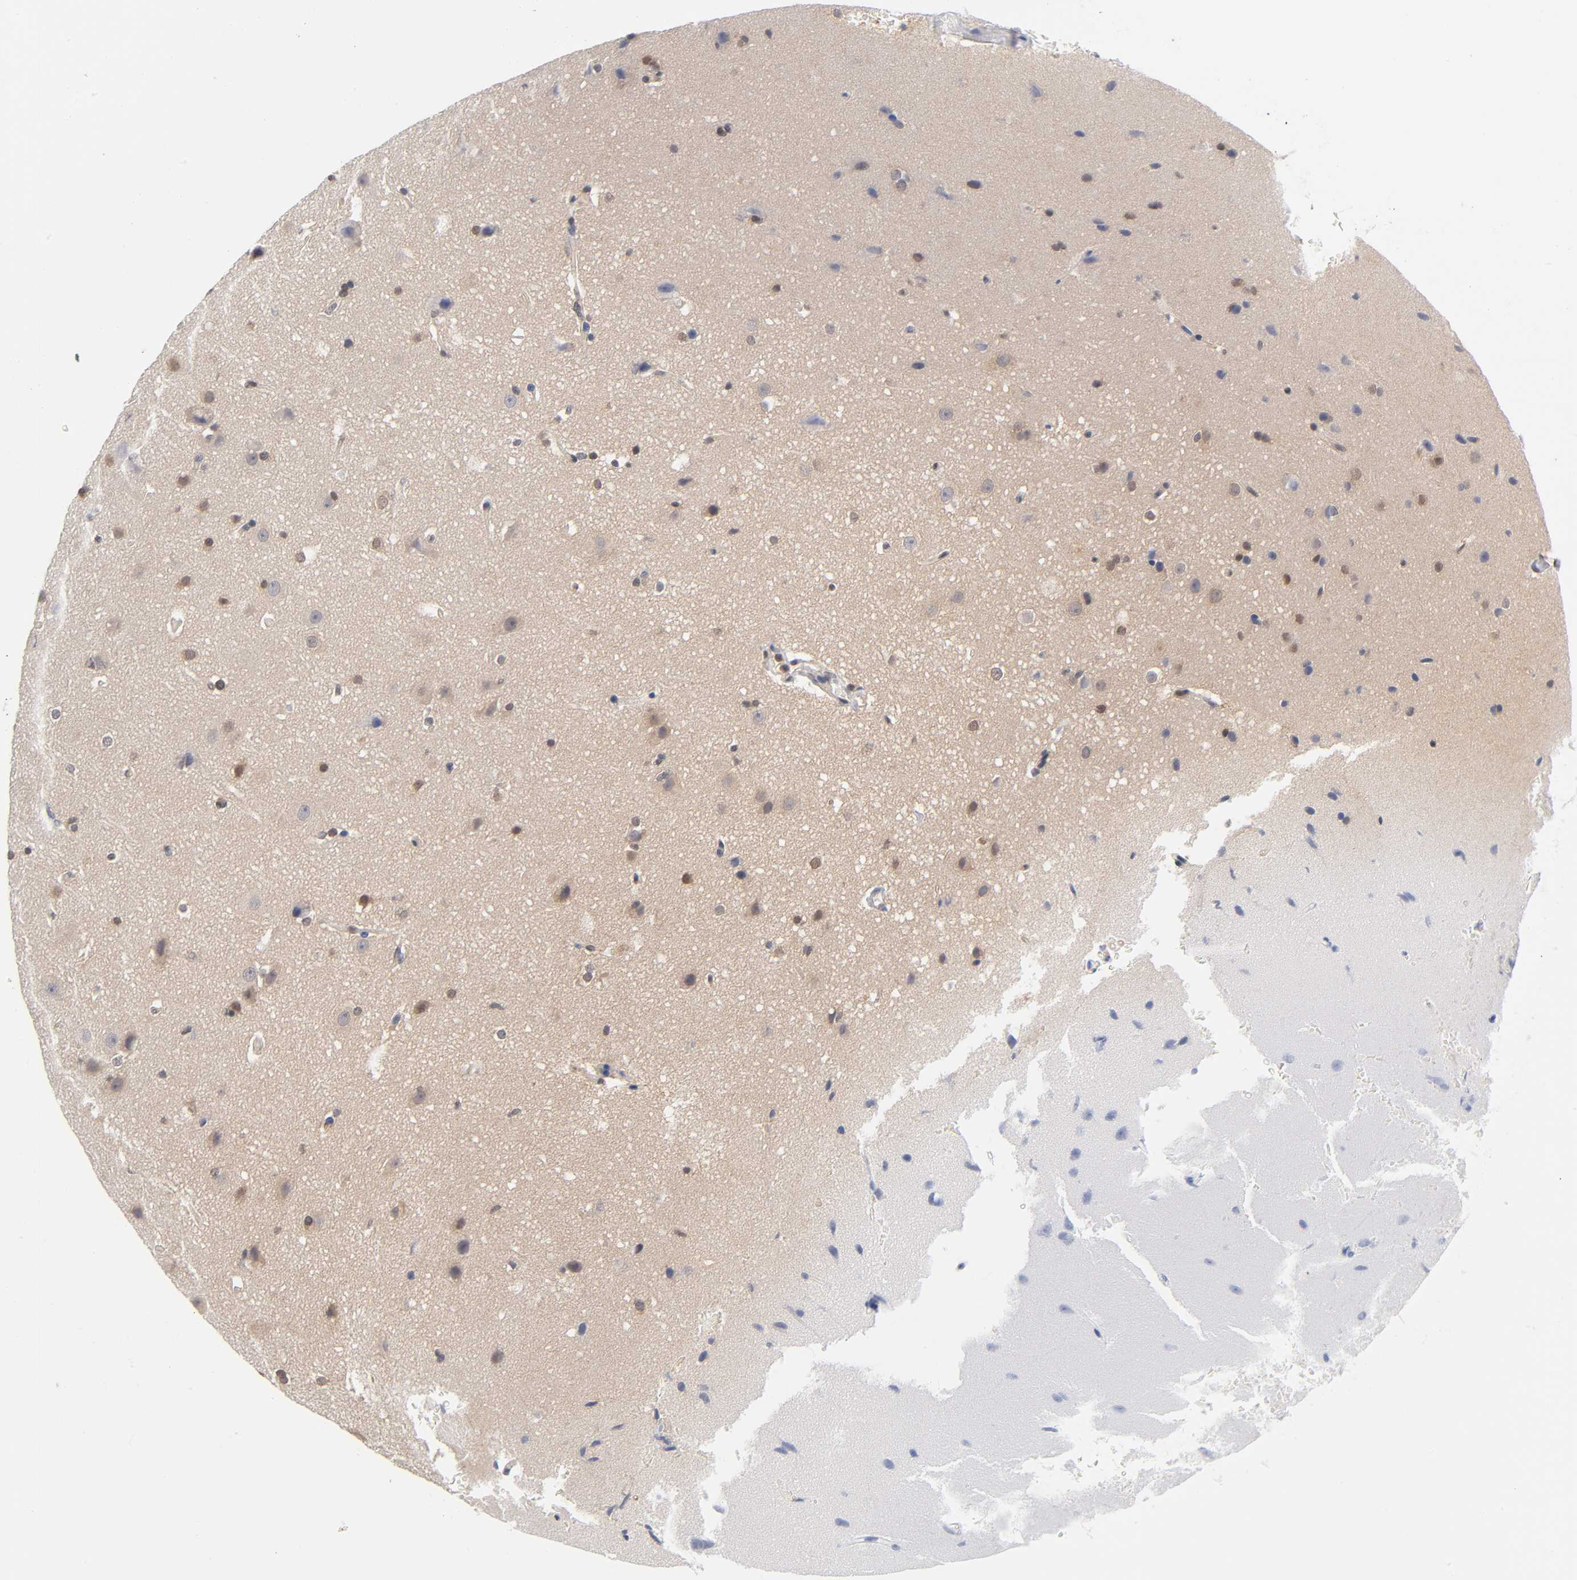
{"staining": {"intensity": "moderate", "quantity": "<25%", "location": "cytoplasmic/membranous"}, "tissue": "glioma", "cell_type": "Tumor cells", "image_type": "cancer", "snomed": [{"axis": "morphology", "description": "Glioma, malignant, Low grade"}, {"axis": "topography", "description": "Cerebral cortex"}], "caption": "This is a photomicrograph of immunohistochemistry (IHC) staining of low-grade glioma (malignant), which shows moderate positivity in the cytoplasmic/membranous of tumor cells.", "gene": "DFFB", "patient": {"sex": "female", "age": 47}}